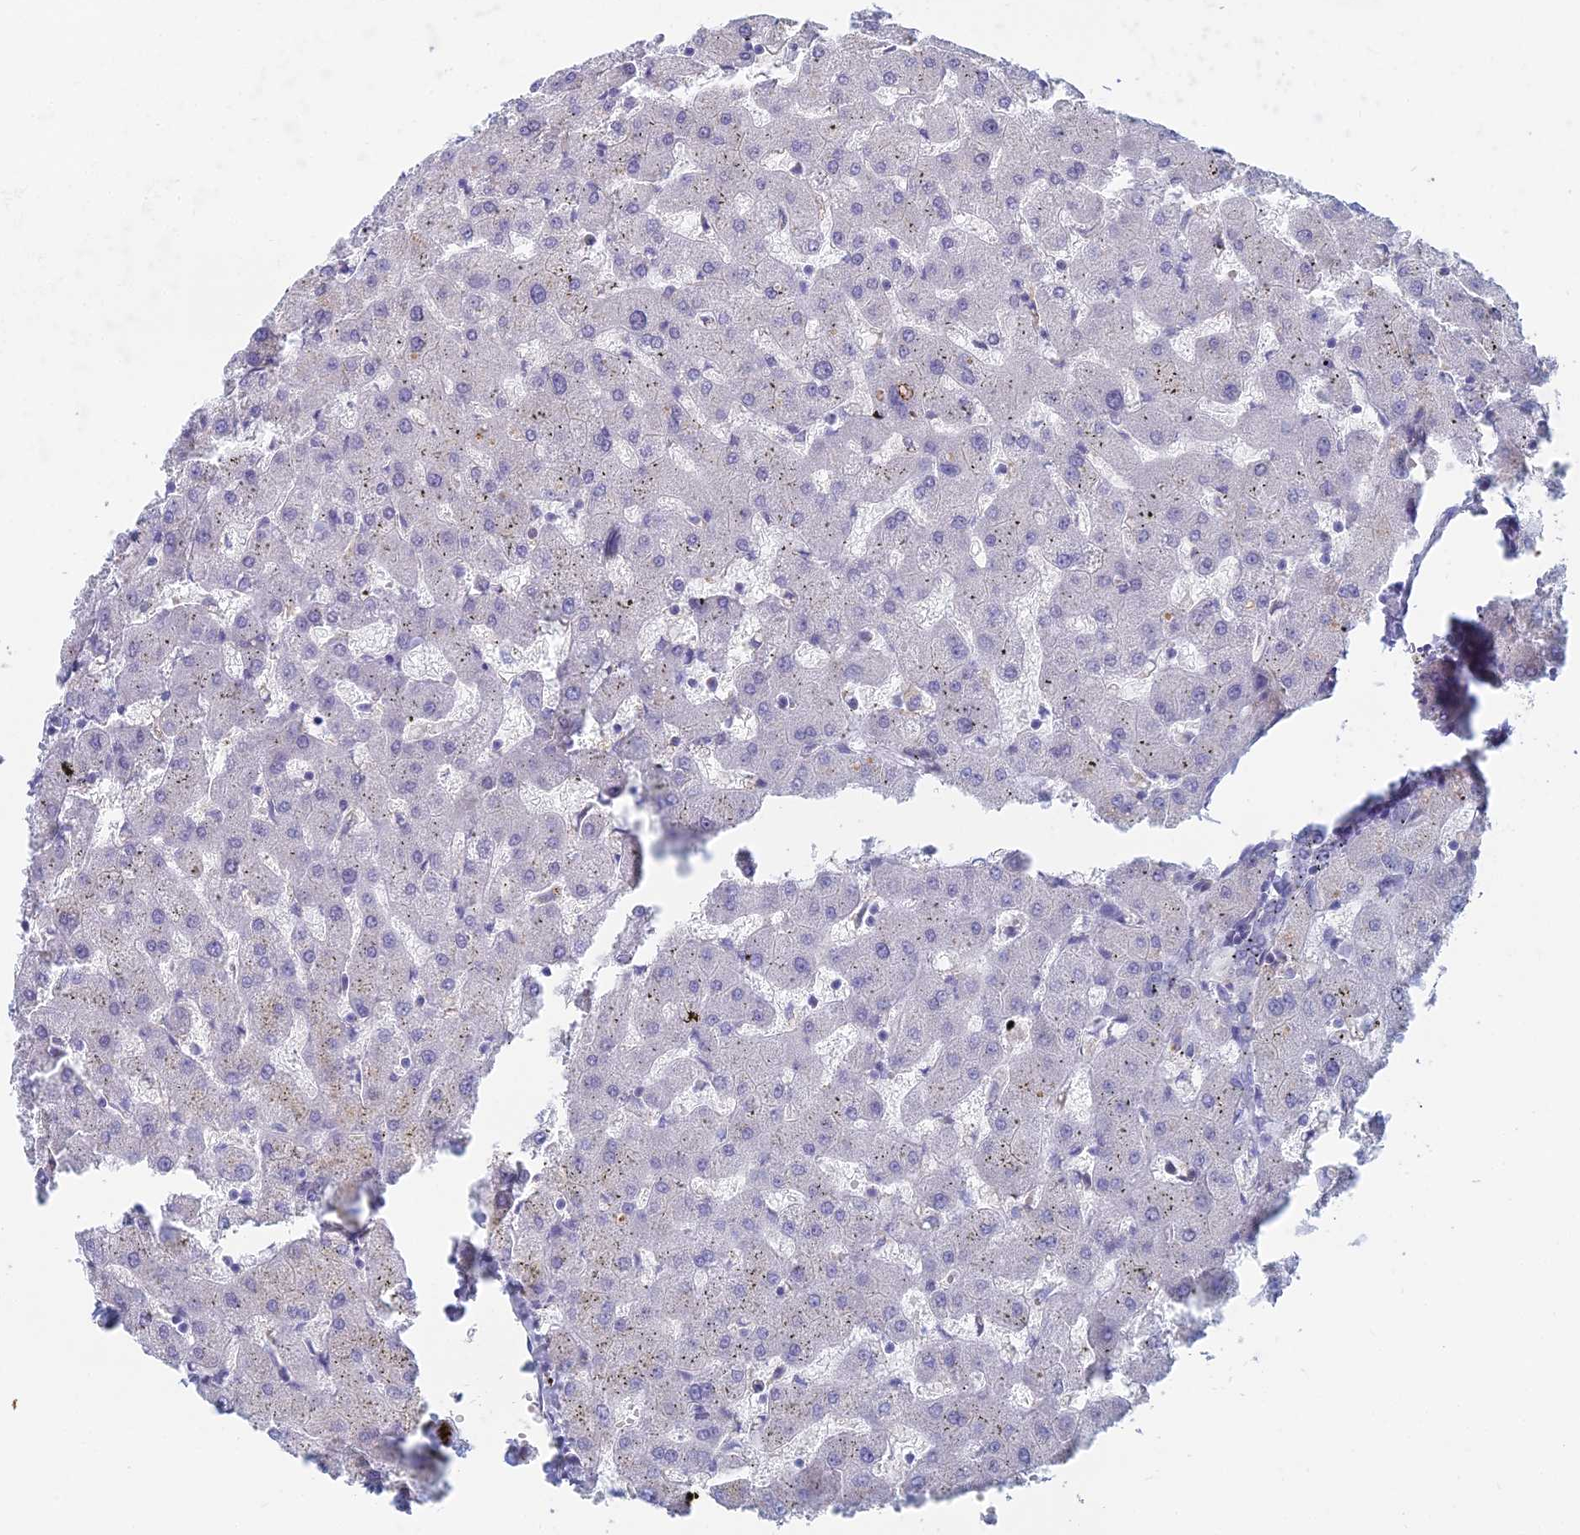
{"staining": {"intensity": "negative", "quantity": "none", "location": "none"}, "tissue": "liver", "cell_type": "Cholangiocytes", "image_type": "normal", "snomed": [{"axis": "morphology", "description": "Normal tissue, NOS"}, {"axis": "topography", "description": "Liver"}], "caption": "The histopathology image reveals no staining of cholangiocytes in normal liver.", "gene": "FERD3L", "patient": {"sex": "female", "age": 63}}